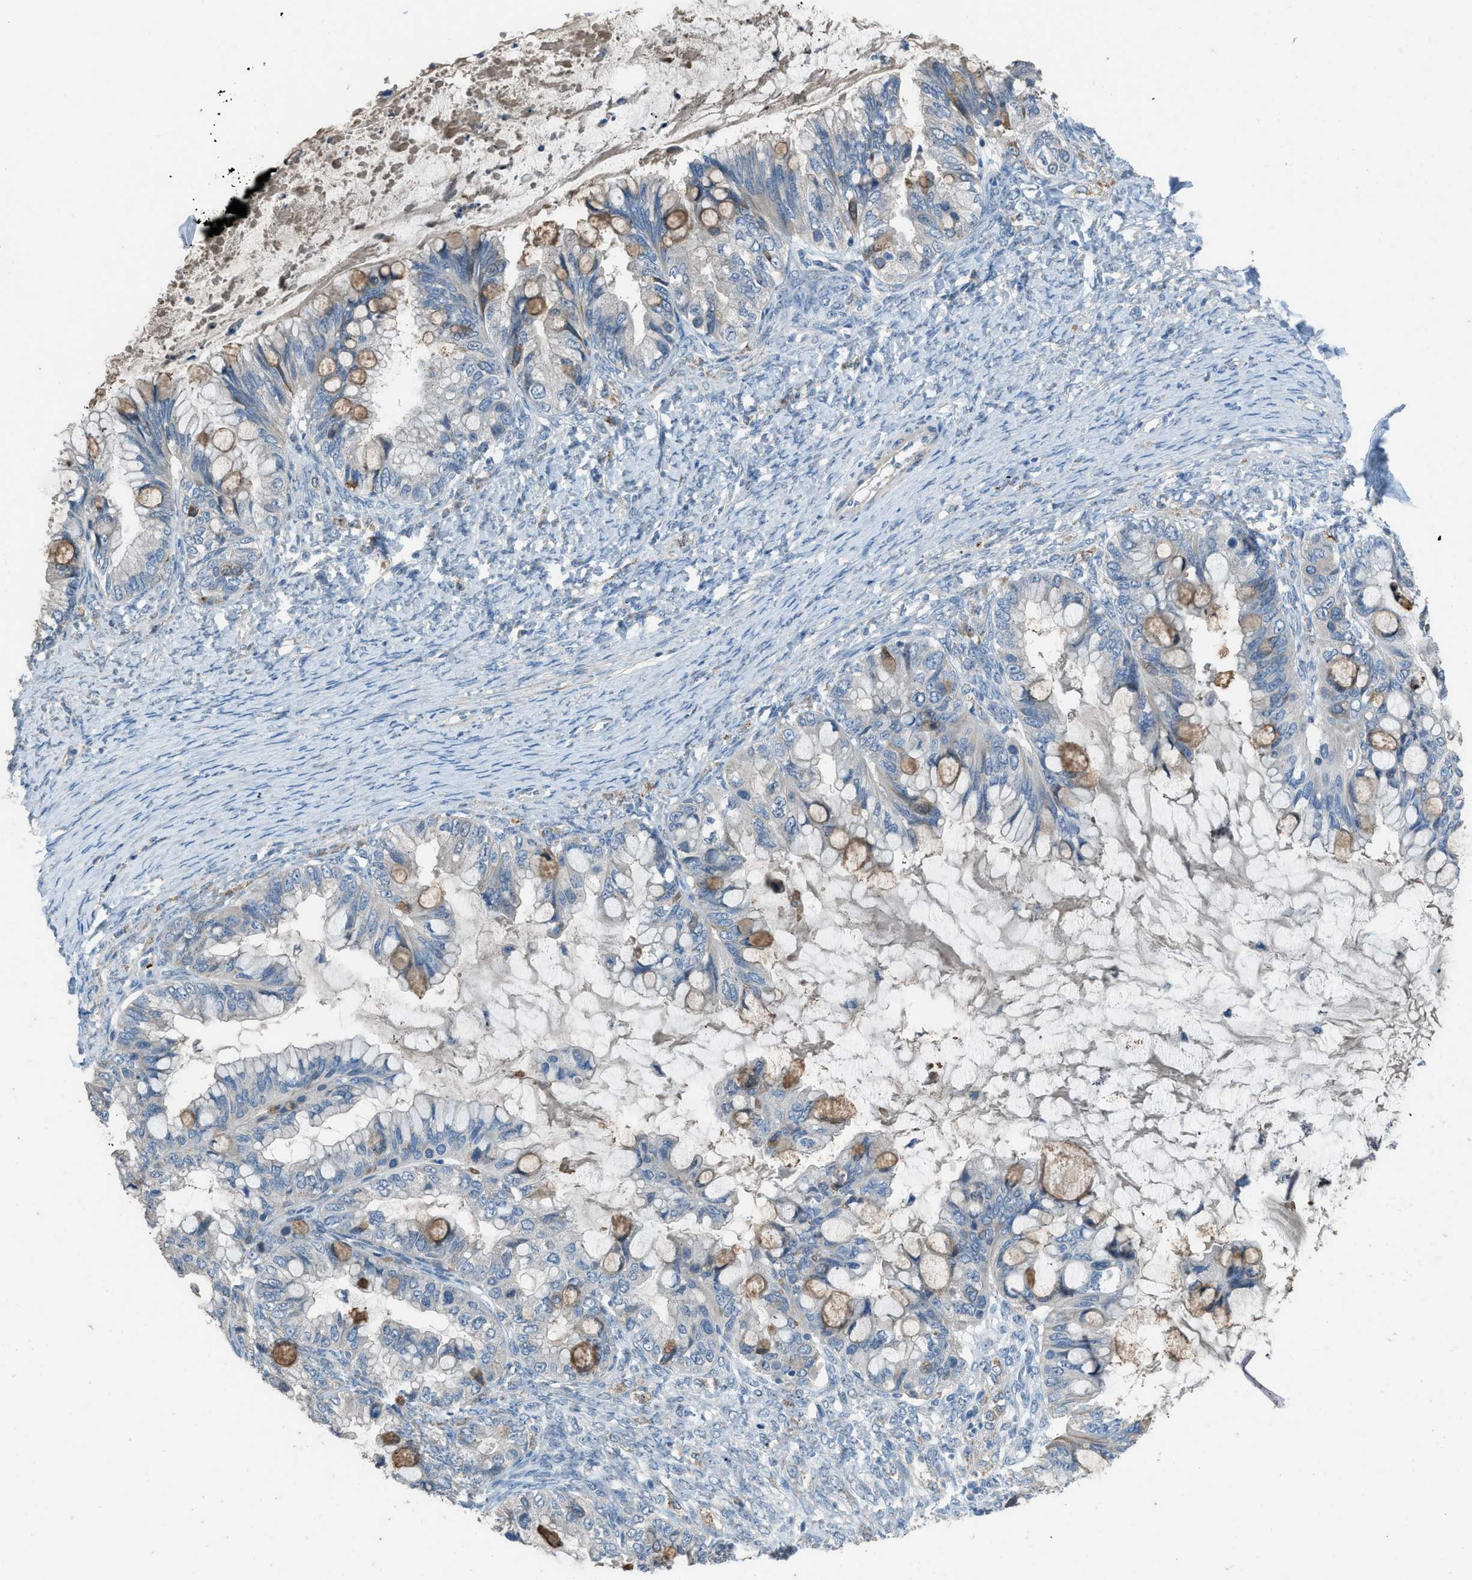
{"staining": {"intensity": "moderate", "quantity": "25%-75%", "location": "cytoplasmic/membranous"}, "tissue": "ovarian cancer", "cell_type": "Tumor cells", "image_type": "cancer", "snomed": [{"axis": "morphology", "description": "Cystadenocarcinoma, mucinous, NOS"}, {"axis": "topography", "description": "Ovary"}], "caption": "Human ovarian mucinous cystadenocarcinoma stained for a protein (brown) demonstrates moderate cytoplasmic/membranous positive expression in about 25%-75% of tumor cells.", "gene": "TIMD4", "patient": {"sex": "female", "age": 80}}